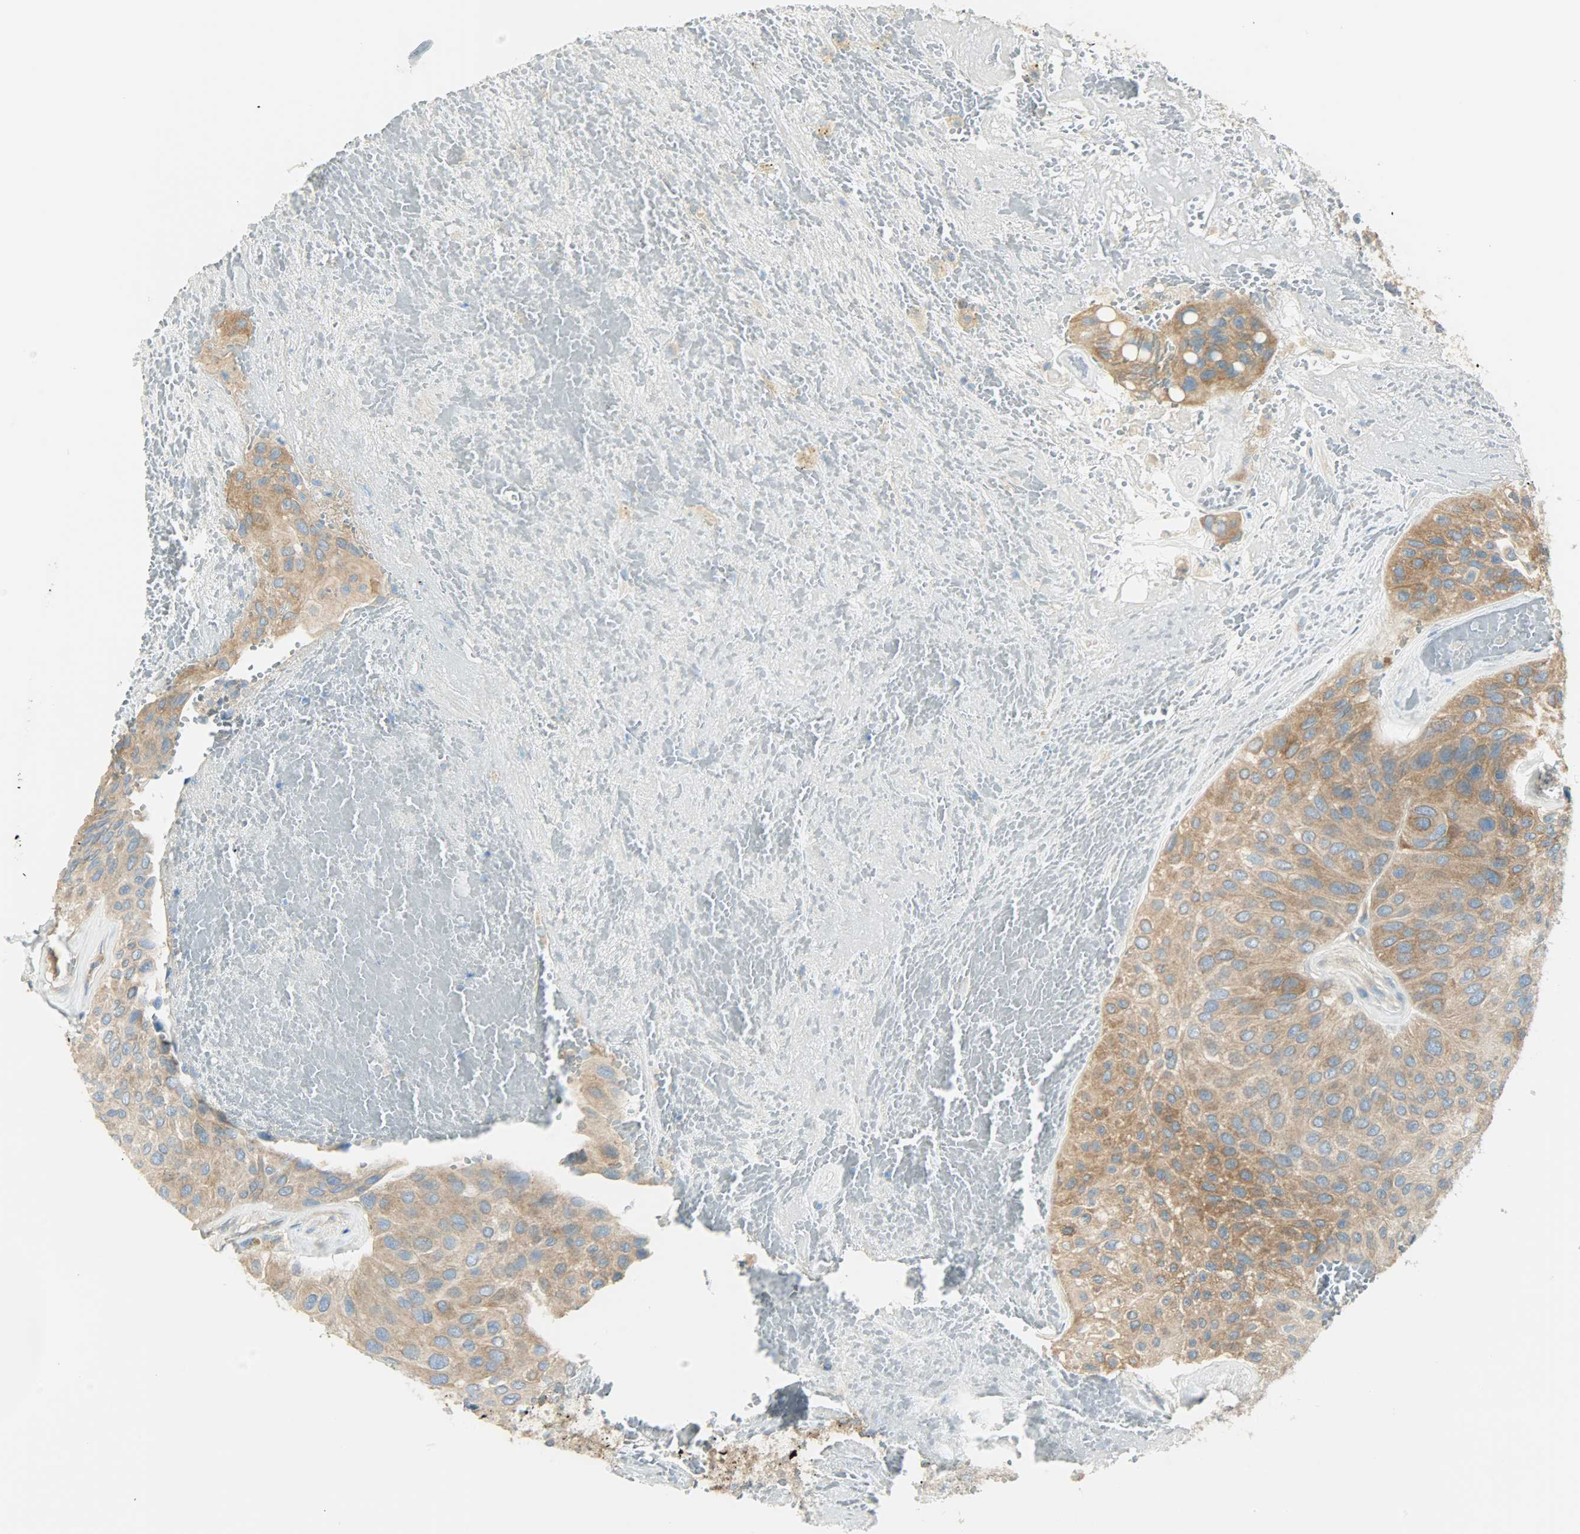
{"staining": {"intensity": "moderate", "quantity": ">75%", "location": "cytoplasmic/membranous"}, "tissue": "urothelial cancer", "cell_type": "Tumor cells", "image_type": "cancer", "snomed": [{"axis": "morphology", "description": "Urothelial carcinoma, High grade"}, {"axis": "topography", "description": "Urinary bladder"}], "caption": "Moderate cytoplasmic/membranous staining for a protein is seen in about >75% of tumor cells of urothelial carcinoma (high-grade) using immunohistochemistry (IHC).", "gene": "TSC22D2", "patient": {"sex": "male", "age": 66}}